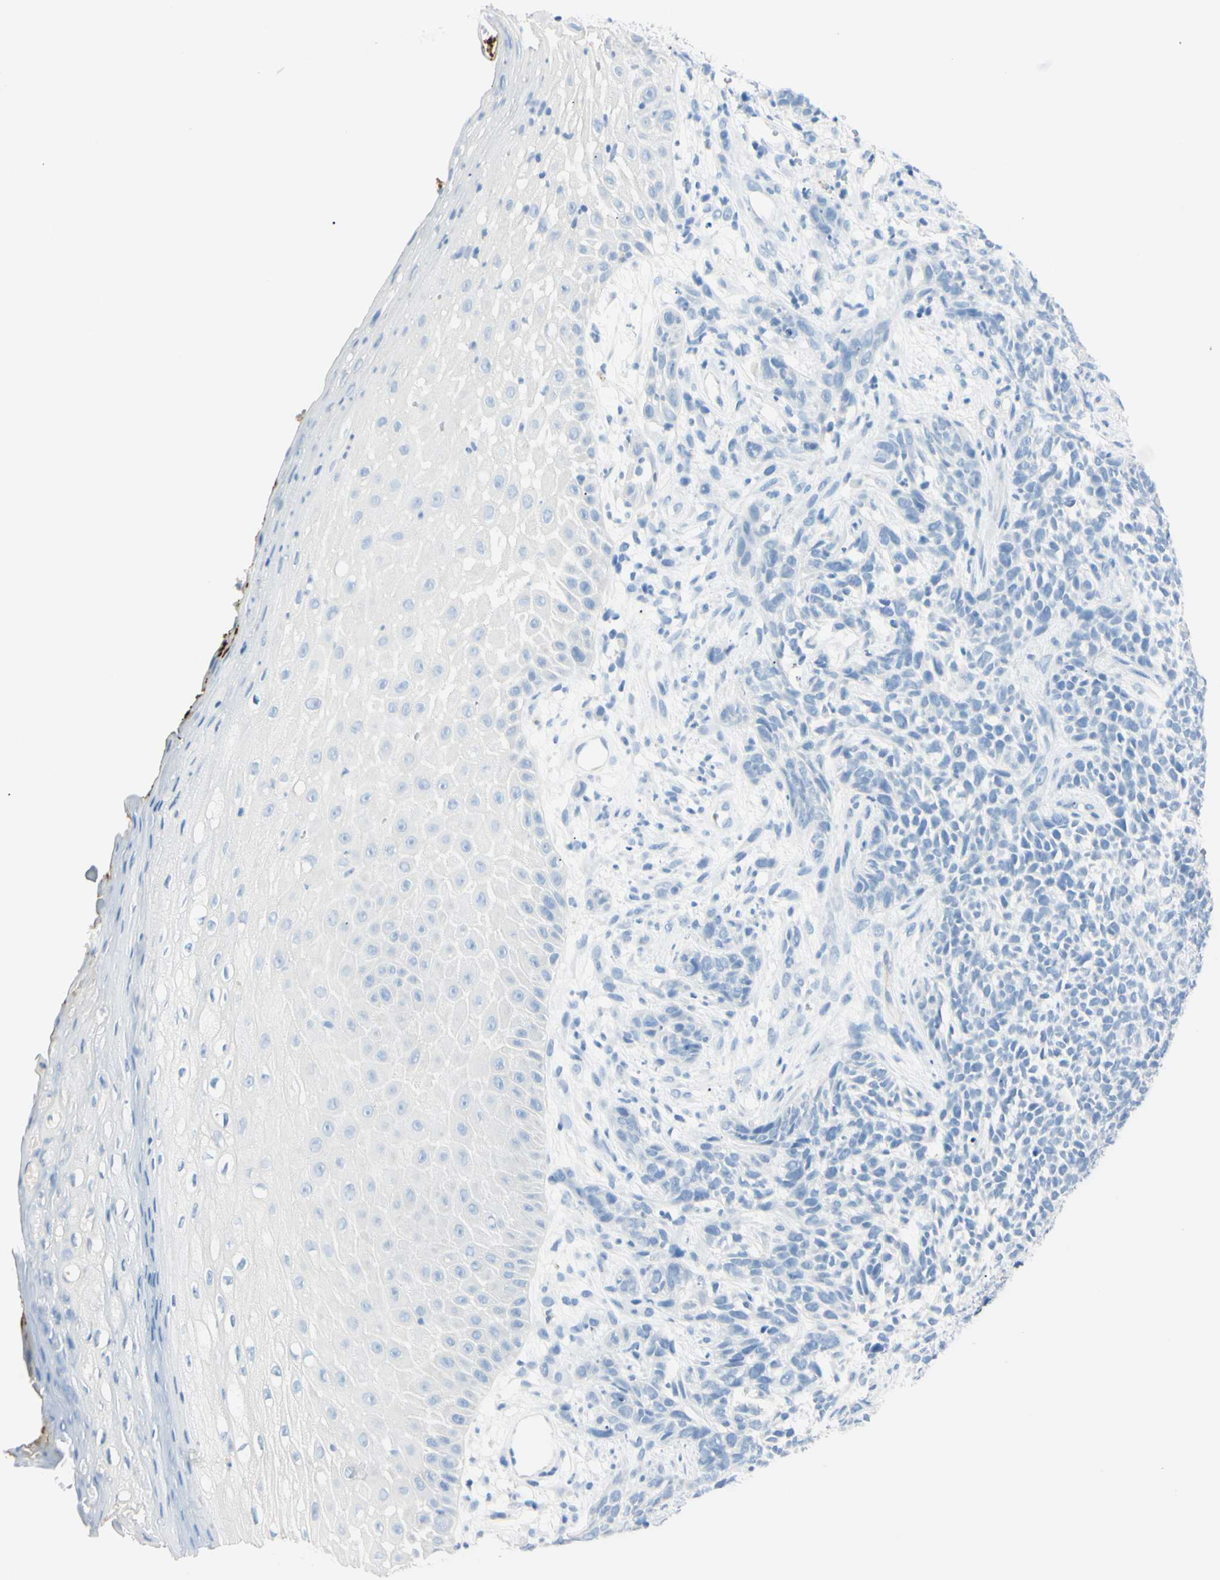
{"staining": {"intensity": "negative", "quantity": "none", "location": "none"}, "tissue": "skin cancer", "cell_type": "Tumor cells", "image_type": "cancer", "snomed": [{"axis": "morphology", "description": "Basal cell carcinoma"}, {"axis": "topography", "description": "Skin"}], "caption": "DAB (3,3'-diaminobenzidine) immunohistochemical staining of skin cancer (basal cell carcinoma) demonstrates no significant positivity in tumor cells.", "gene": "FOLH1", "patient": {"sex": "female", "age": 84}}